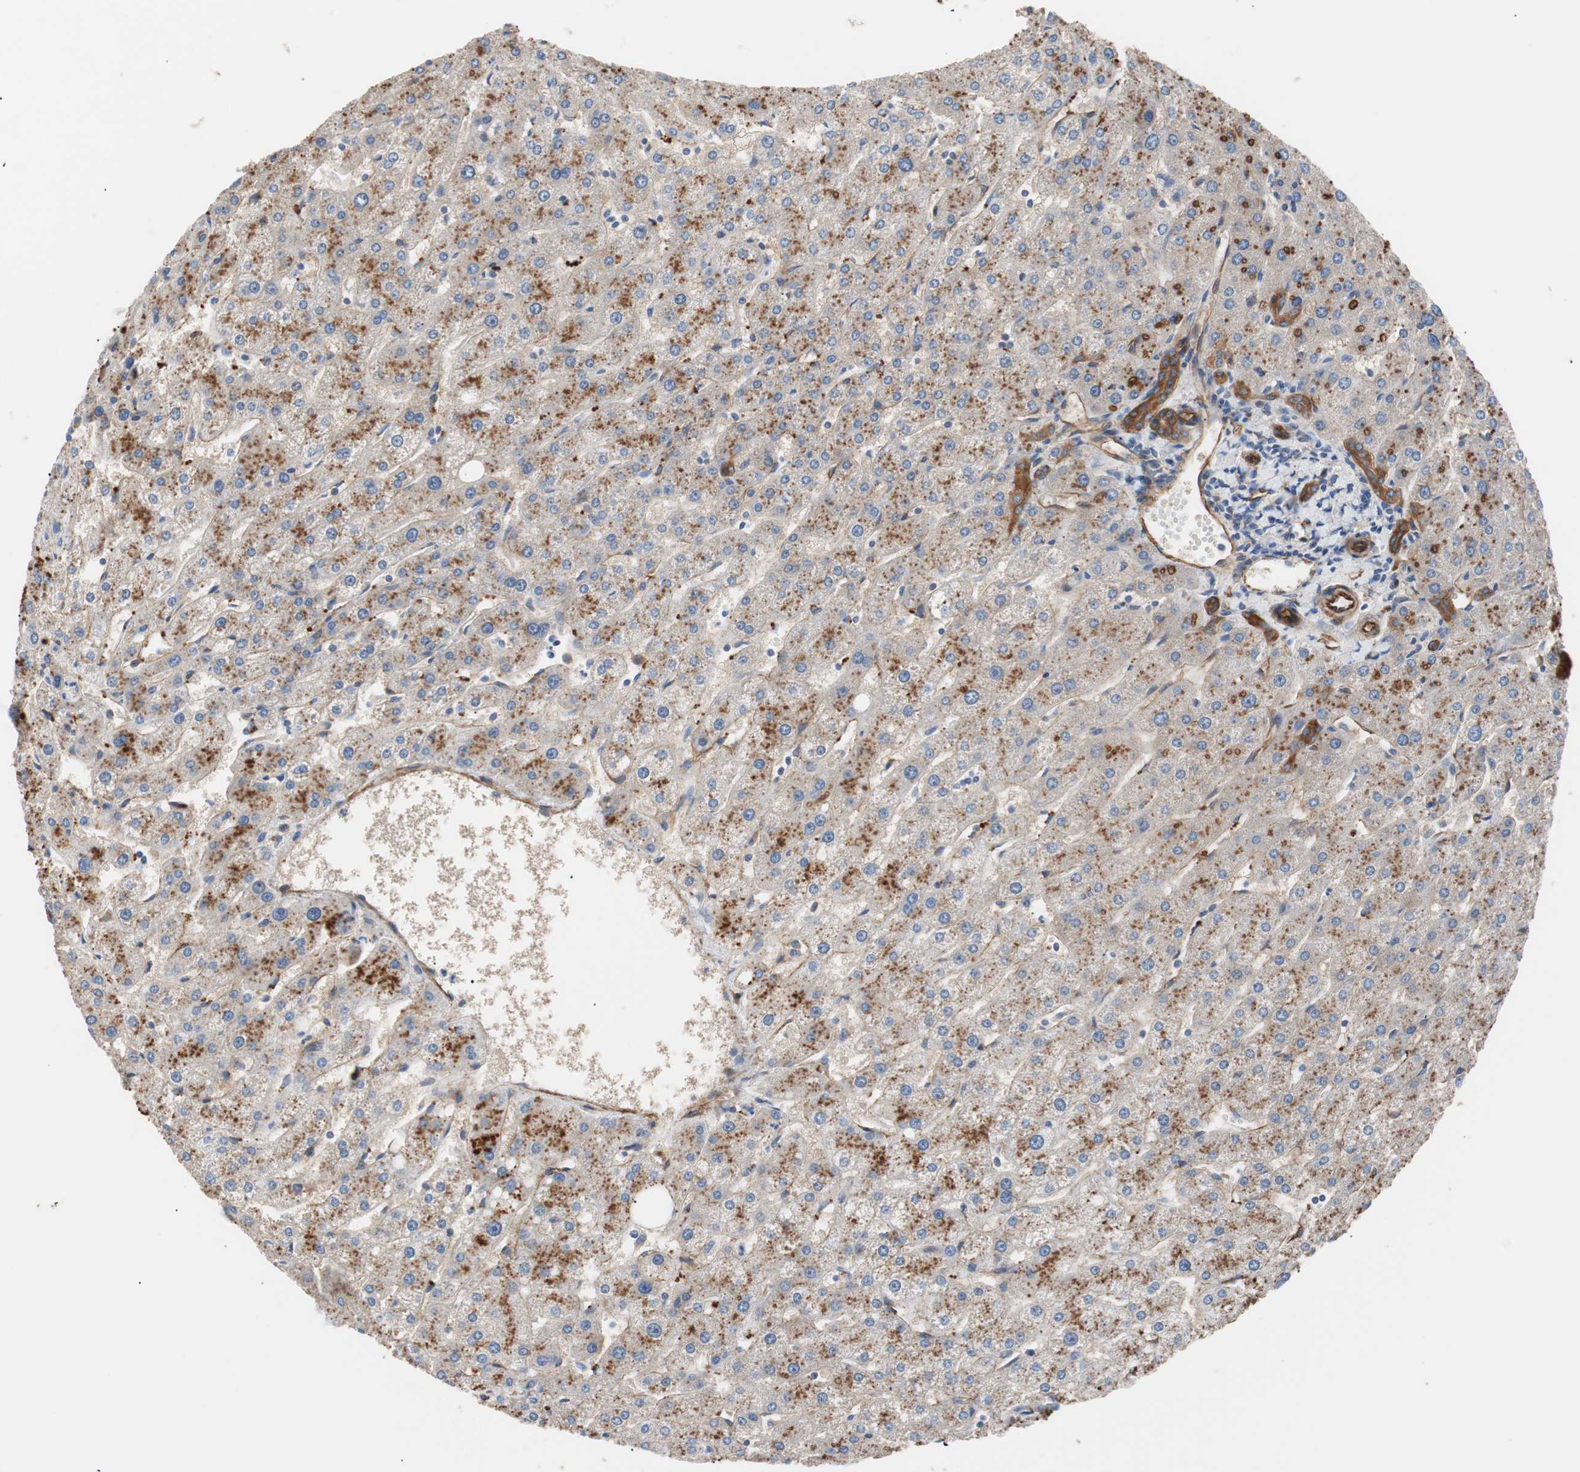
{"staining": {"intensity": "strong", "quantity": ">75%", "location": "cytoplasmic/membranous"}, "tissue": "liver", "cell_type": "Cholangiocytes", "image_type": "normal", "snomed": [{"axis": "morphology", "description": "Normal tissue, NOS"}, {"axis": "topography", "description": "Liver"}], "caption": "A brown stain labels strong cytoplasmic/membranous staining of a protein in cholangiocytes of unremarkable human liver. (brown staining indicates protein expression, while blue staining denotes nuclei).", "gene": "SPINT1", "patient": {"sex": "male", "age": 67}}